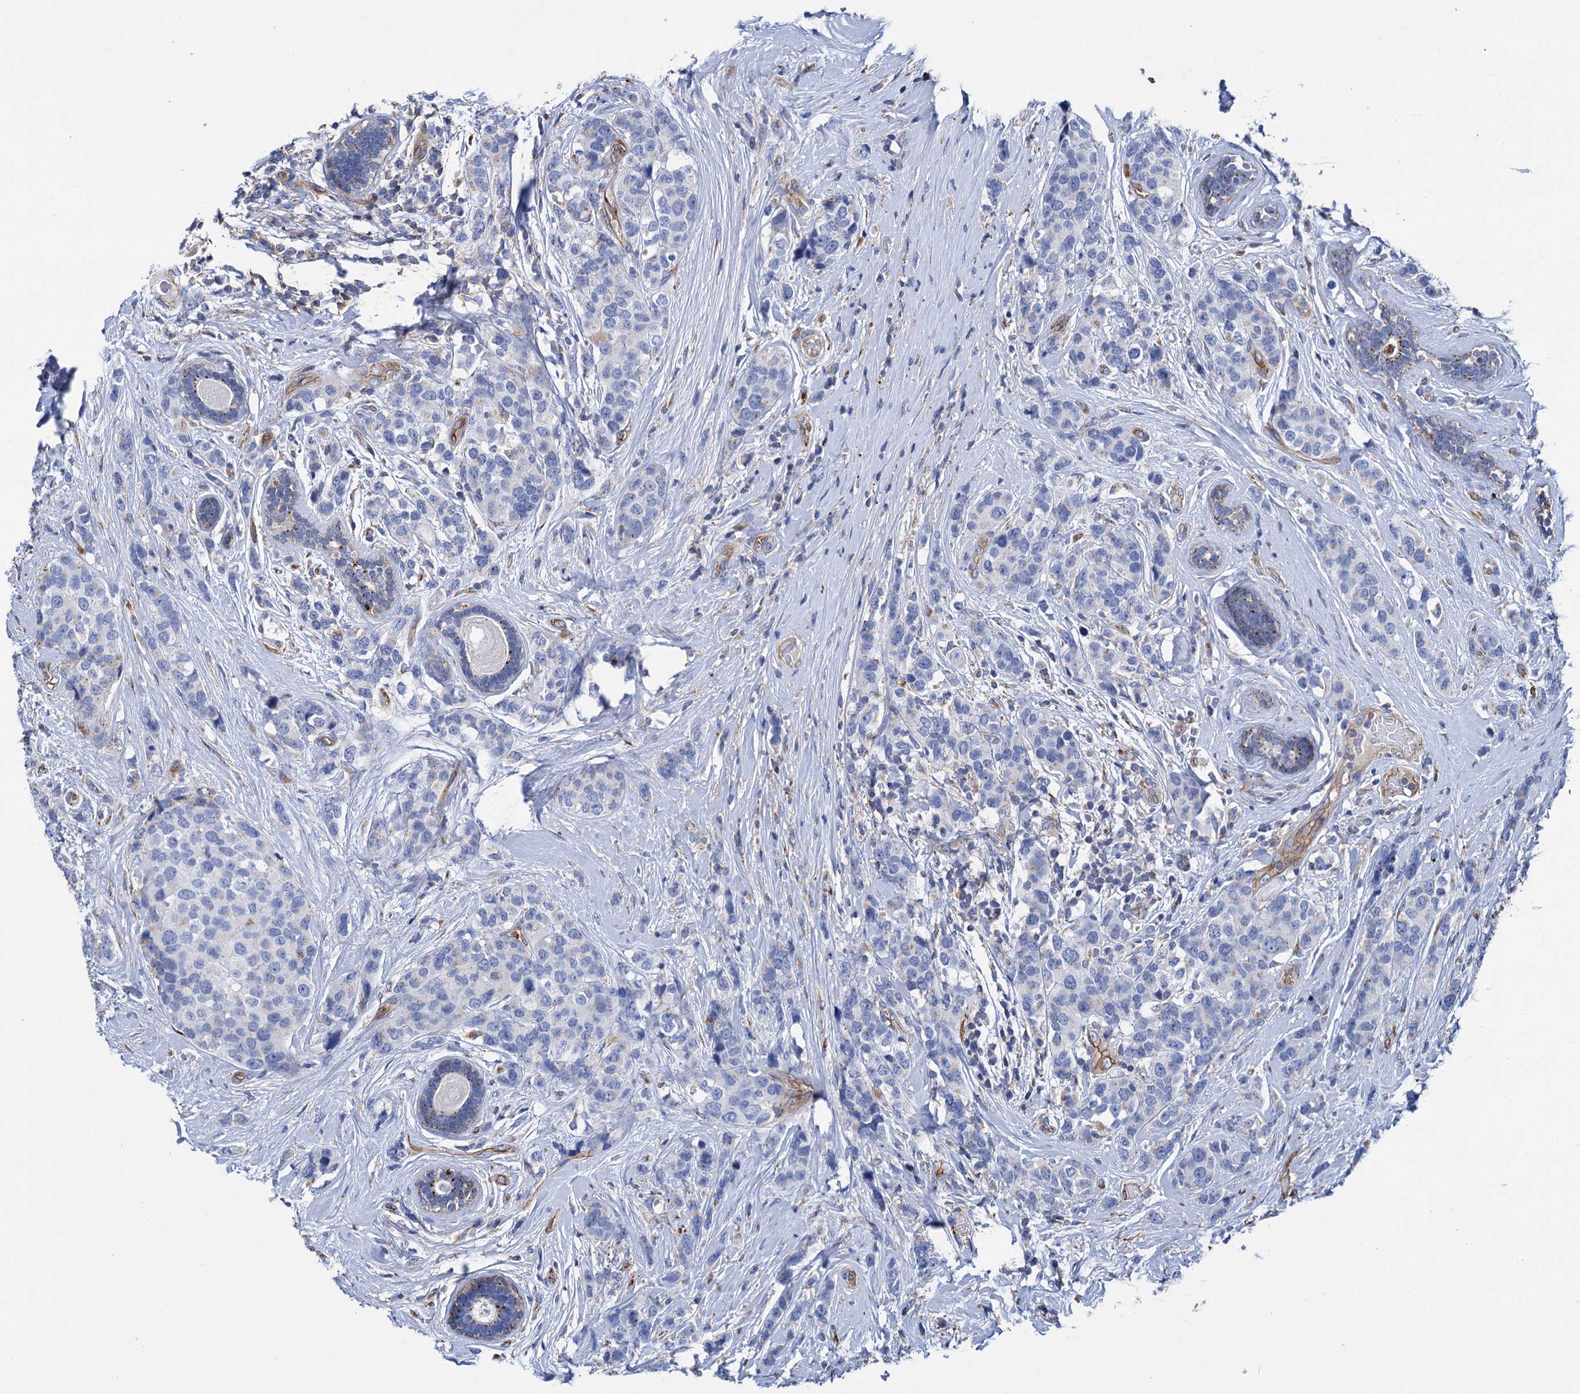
{"staining": {"intensity": "negative", "quantity": "none", "location": "none"}, "tissue": "breast cancer", "cell_type": "Tumor cells", "image_type": "cancer", "snomed": [{"axis": "morphology", "description": "Lobular carcinoma"}, {"axis": "topography", "description": "Breast"}], "caption": "This is a image of immunohistochemistry (IHC) staining of breast cancer, which shows no expression in tumor cells.", "gene": "SCPEP1", "patient": {"sex": "female", "age": 59}}